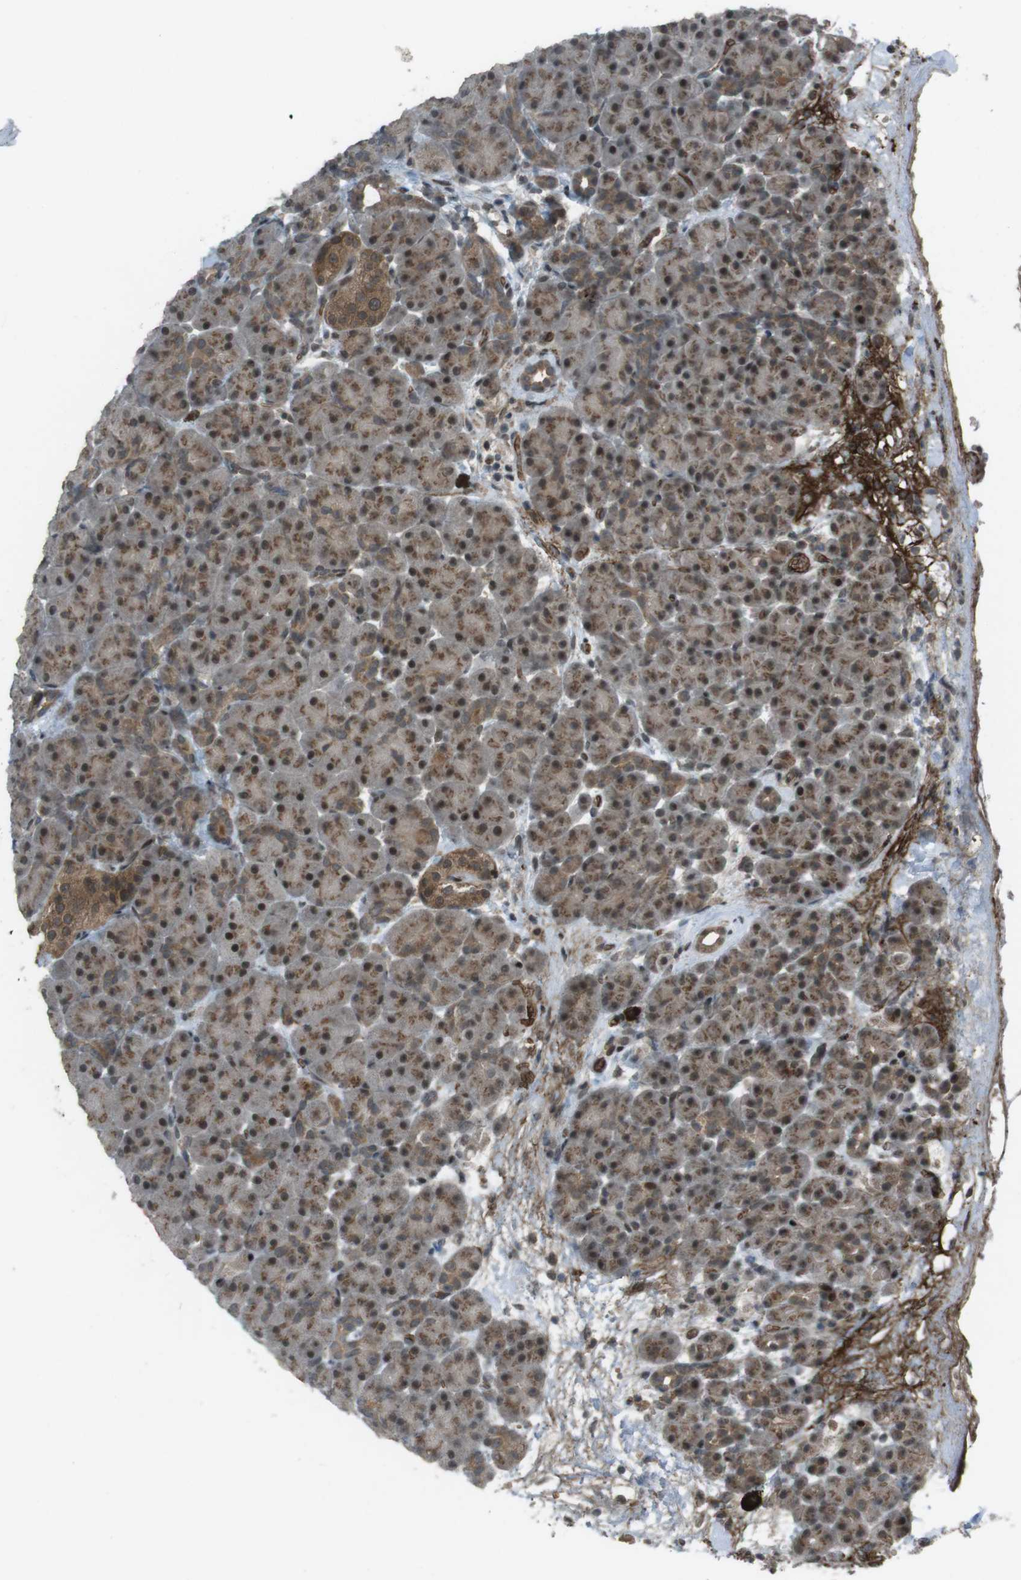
{"staining": {"intensity": "moderate", "quantity": ">75%", "location": "cytoplasmic/membranous,nuclear"}, "tissue": "pancreas", "cell_type": "Exocrine glandular cells", "image_type": "normal", "snomed": [{"axis": "morphology", "description": "Normal tissue, NOS"}, {"axis": "topography", "description": "Pancreas"}], "caption": "A micrograph showing moderate cytoplasmic/membranous,nuclear staining in about >75% of exocrine glandular cells in normal pancreas, as visualized by brown immunohistochemical staining.", "gene": "SLITRK5", "patient": {"sex": "male", "age": 66}}